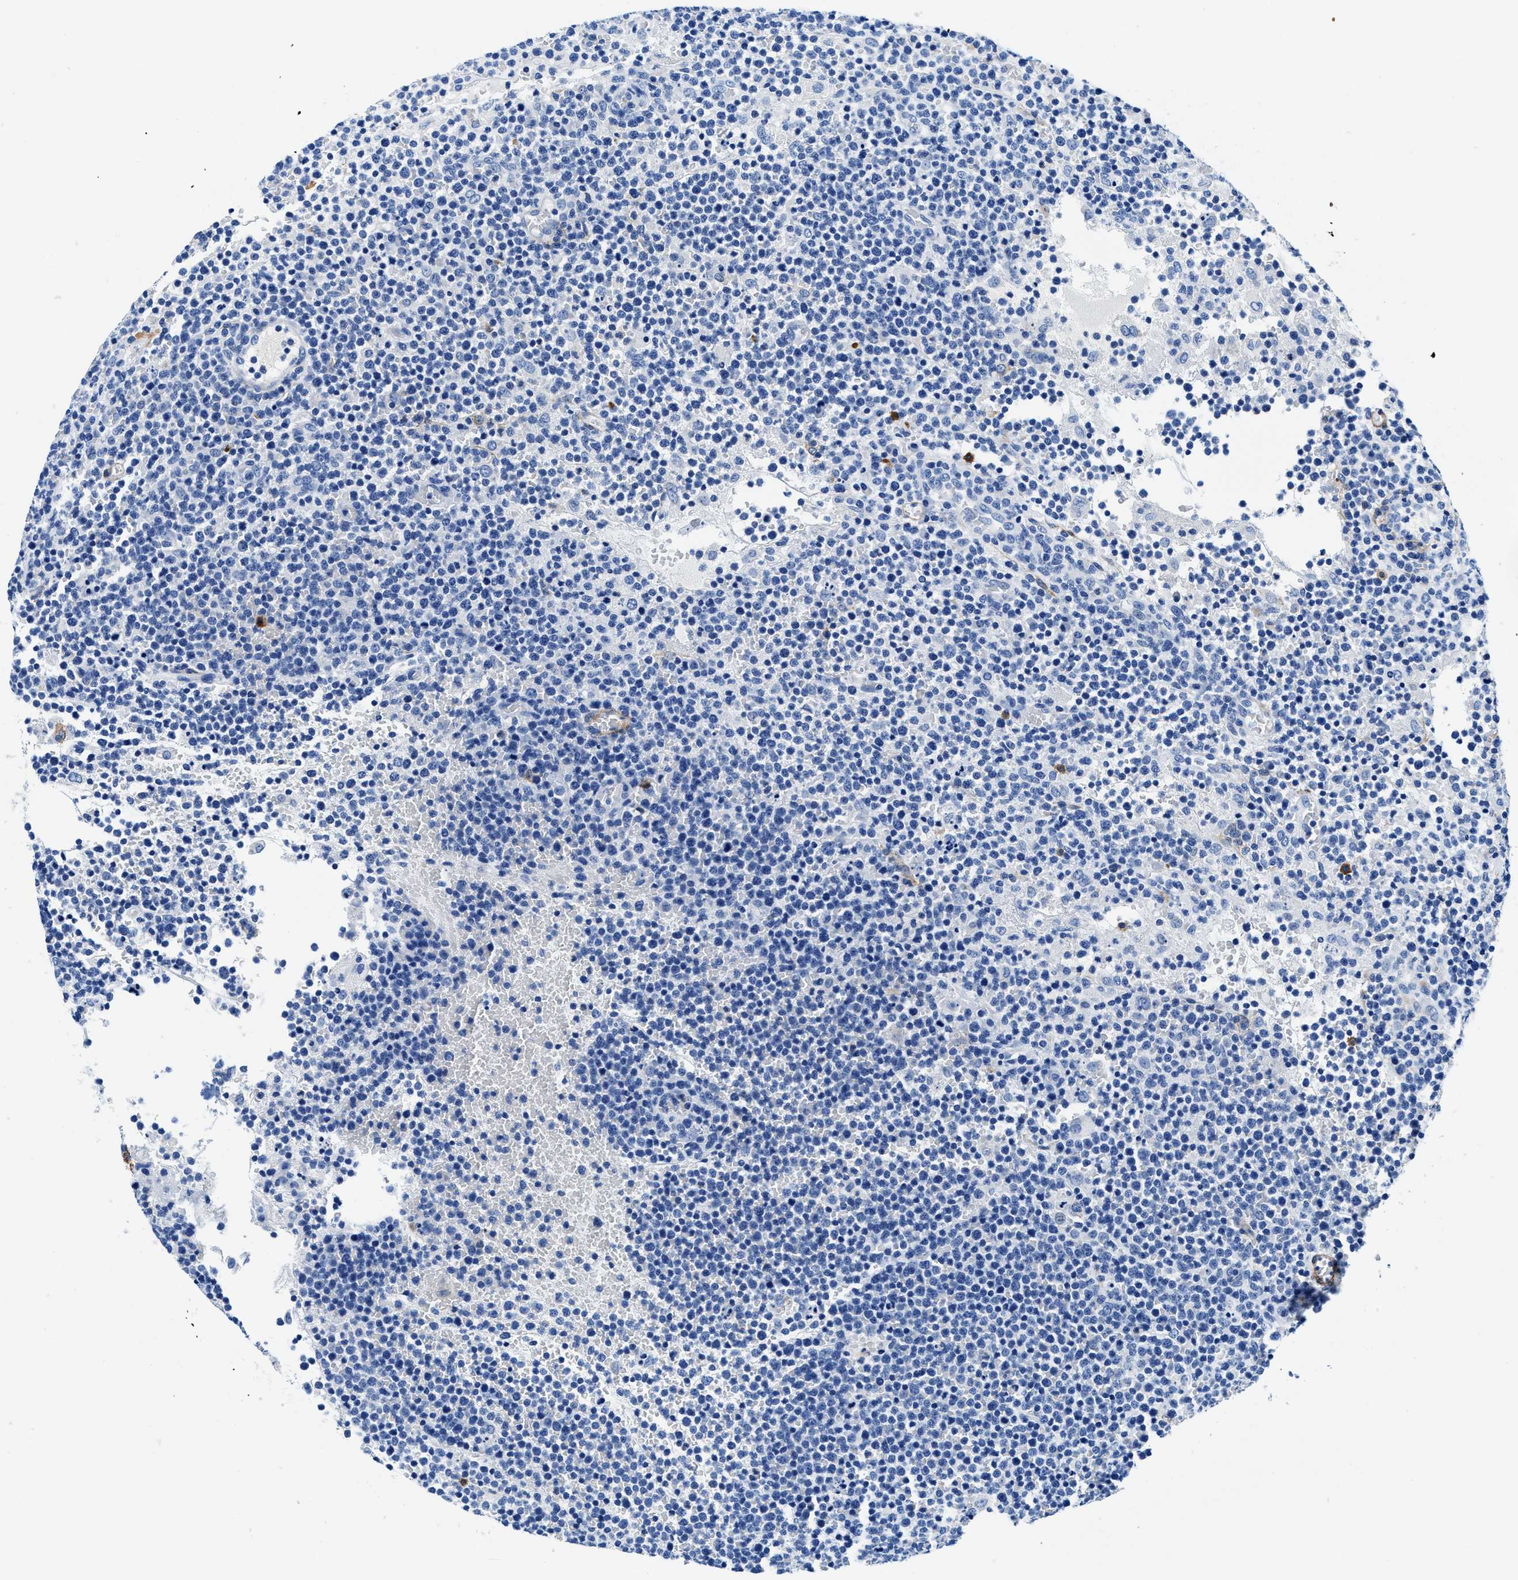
{"staining": {"intensity": "negative", "quantity": "none", "location": "none"}, "tissue": "lymphoma", "cell_type": "Tumor cells", "image_type": "cancer", "snomed": [{"axis": "morphology", "description": "Malignant lymphoma, non-Hodgkin's type, High grade"}, {"axis": "topography", "description": "Lymph node"}], "caption": "Tumor cells show no significant positivity in malignant lymphoma, non-Hodgkin's type (high-grade).", "gene": "TEX261", "patient": {"sex": "male", "age": 61}}